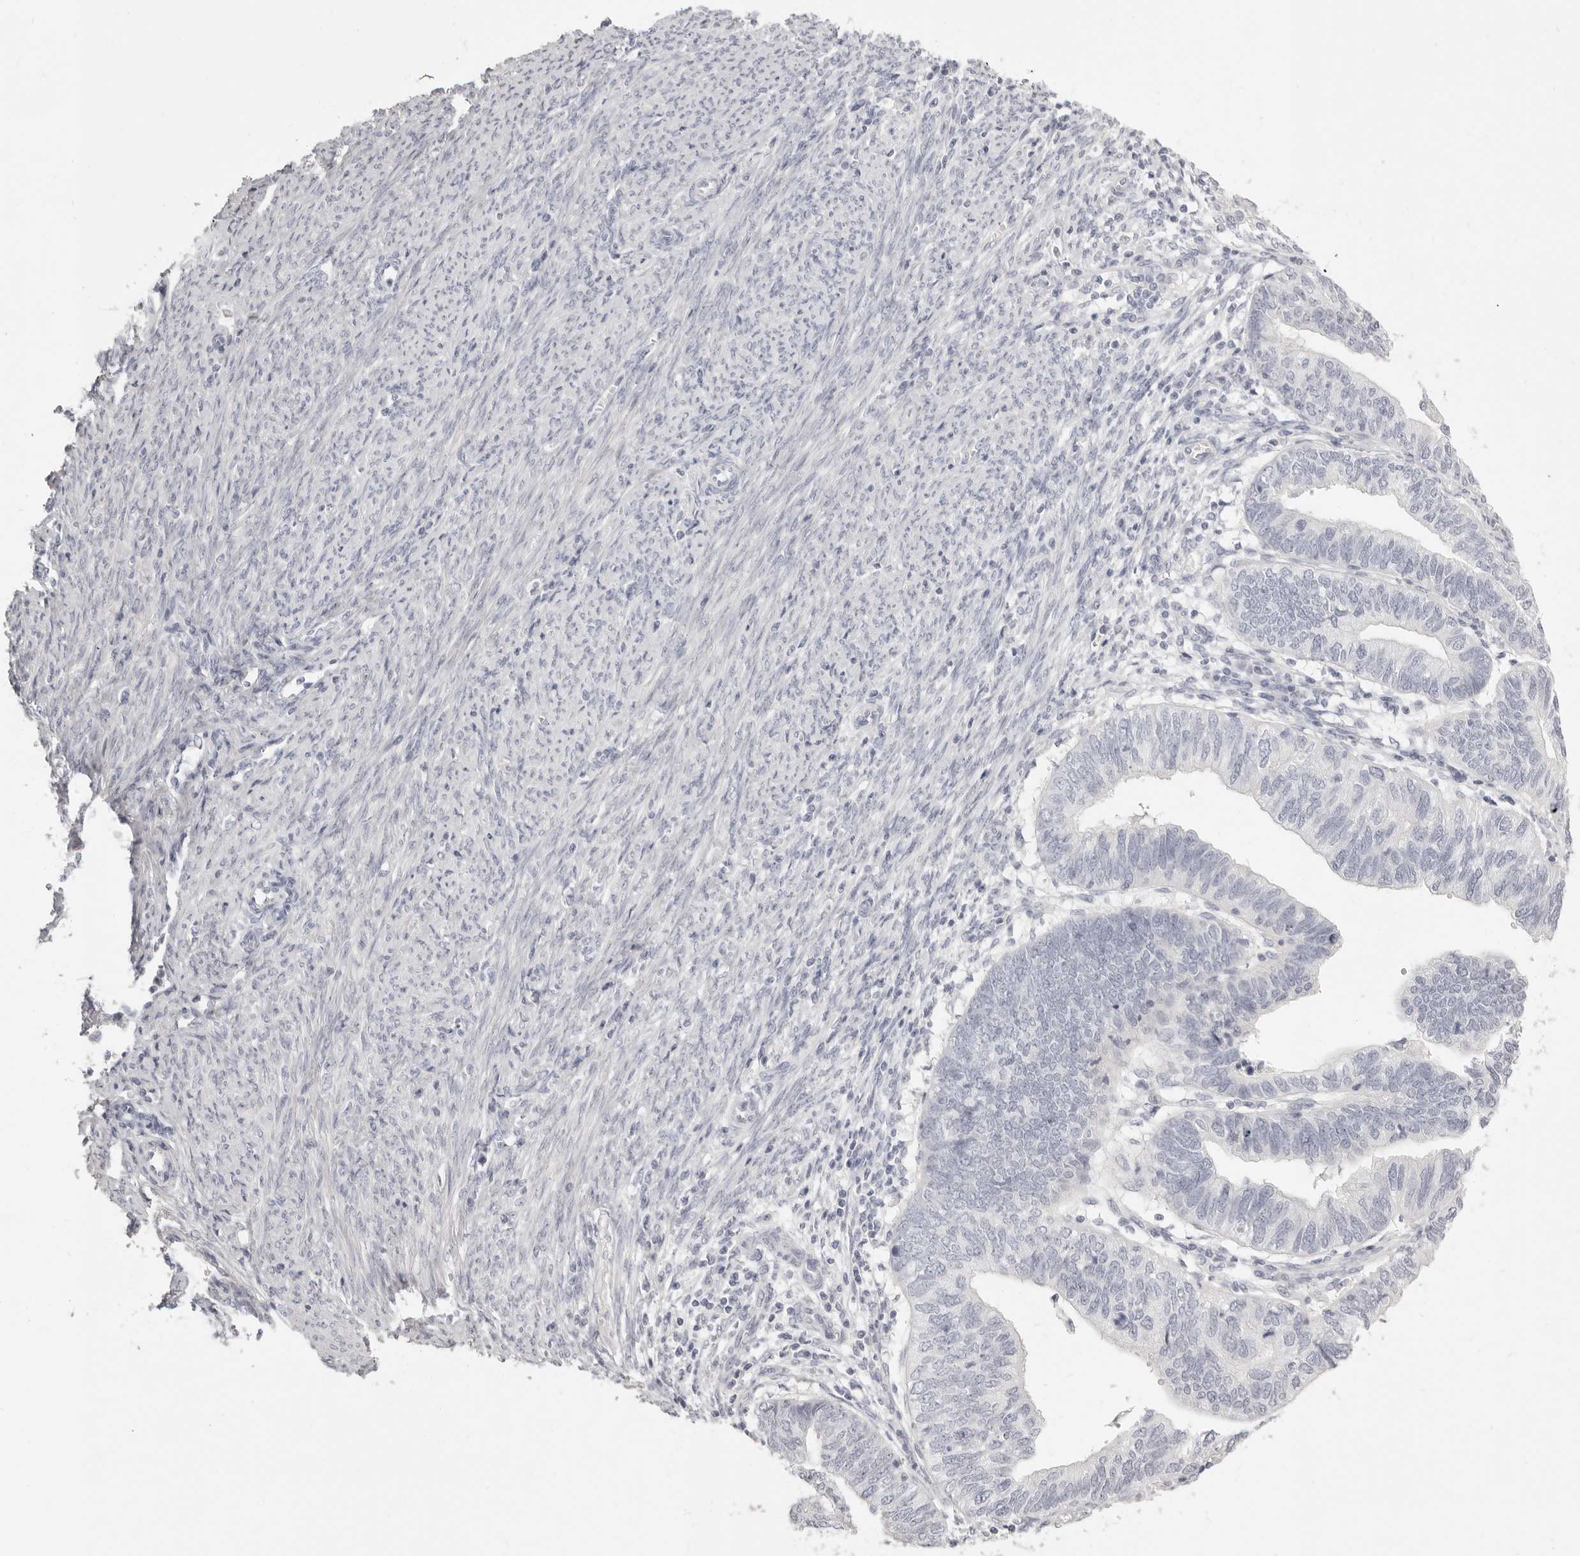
{"staining": {"intensity": "negative", "quantity": "none", "location": "none"}, "tissue": "endometrial cancer", "cell_type": "Tumor cells", "image_type": "cancer", "snomed": [{"axis": "morphology", "description": "Adenocarcinoma, NOS"}, {"axis": "topography", "description": "Uterus"}], "caption": "Immunohistochemistry (IHC) photomicrograph of human endometrial cancer stained for a protein (brown), which exhibits no expression in tumor cells. (Stains: DAB (3,3'-diaminobenzidine) immunohistochemistry with hematoxylin counter stain, Microscopy: brightfield microscopy at high magnification).", "gene": "FABP1", "patient": {"sex": "female", "age": 77}}